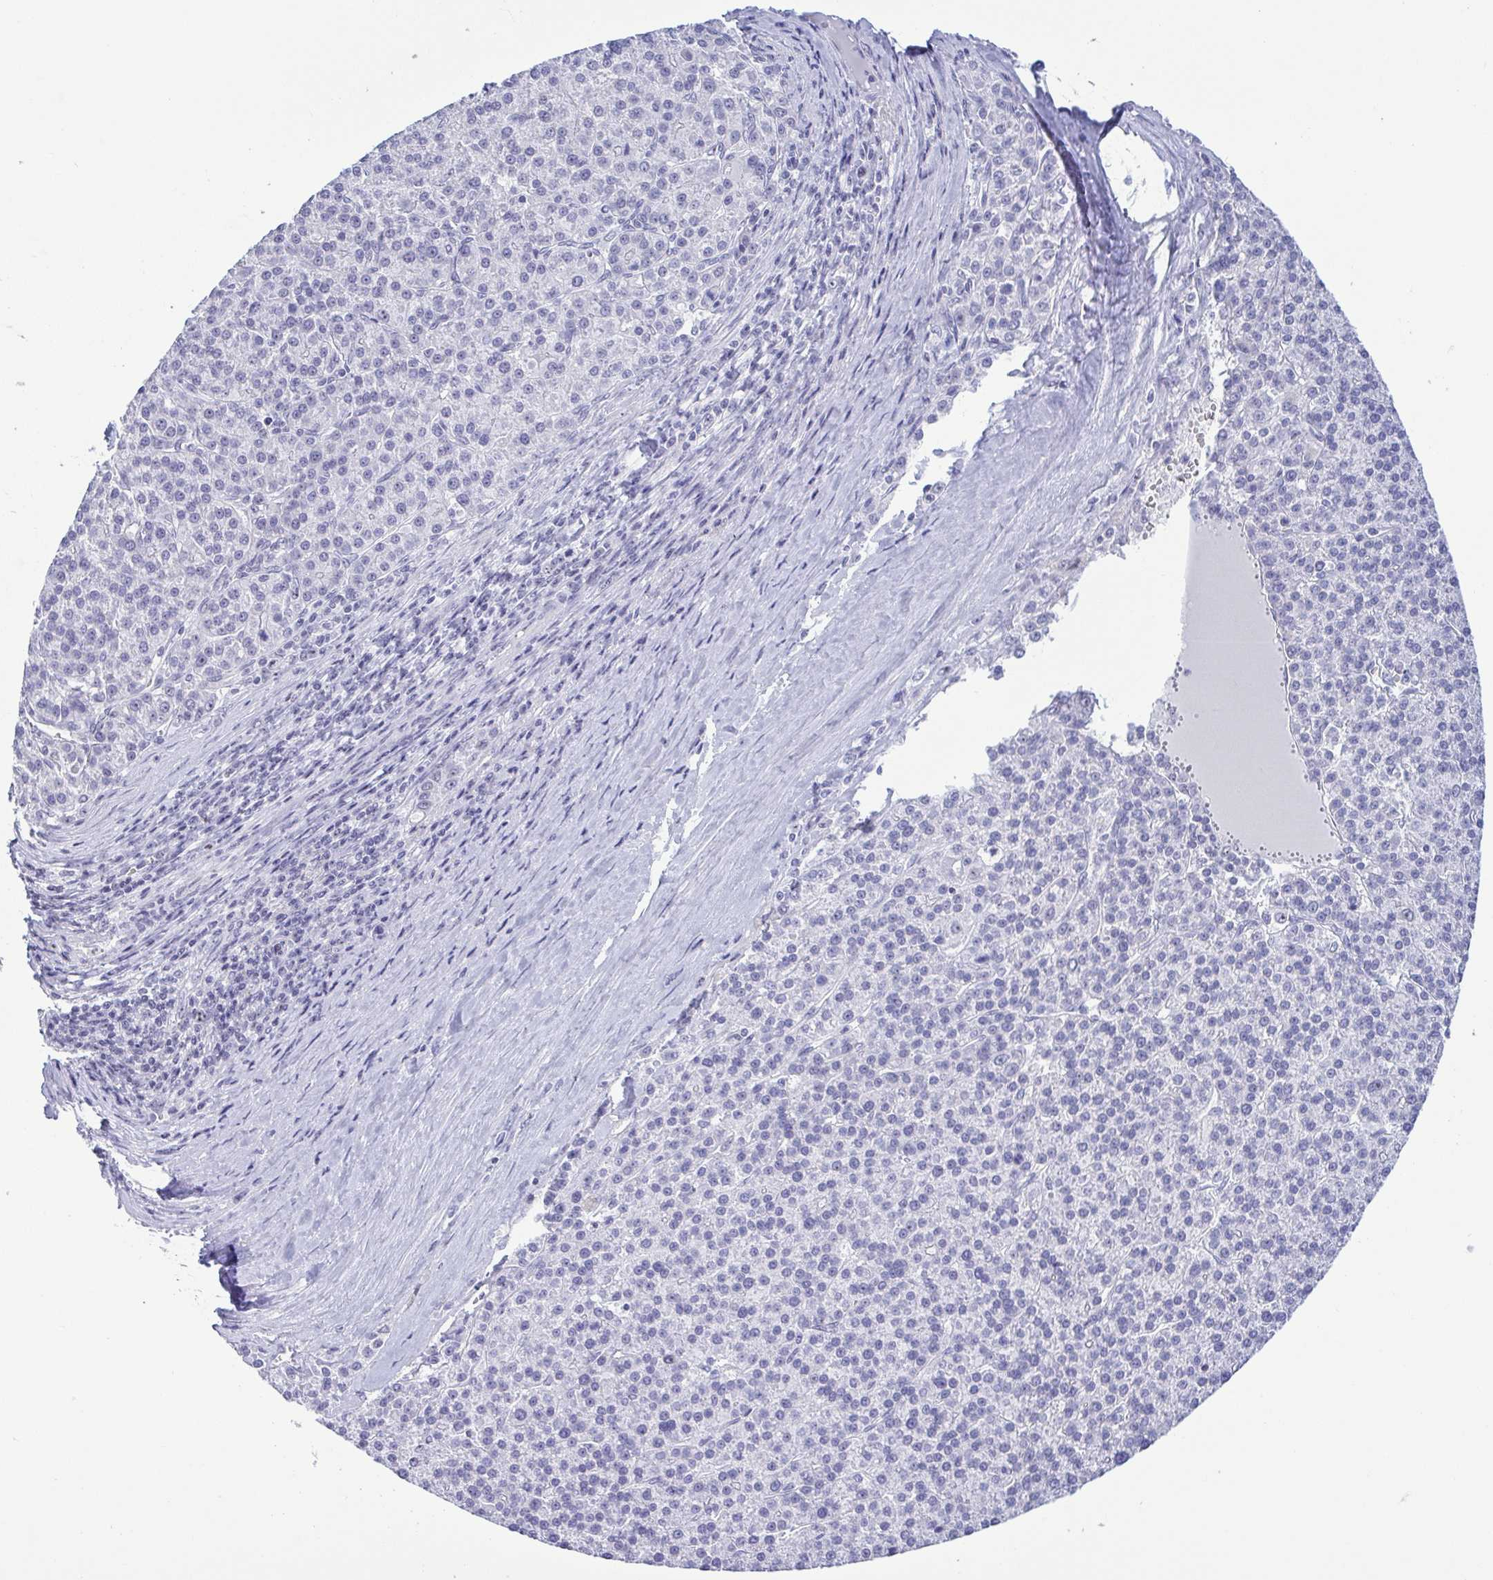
{"staining": {"intensity": "negative", "quantity": "none", "location": "none"}, "tissue": "liver cancer", "cell_type": "Tumor cells", "image_type": "cancer", "snomed": [{"axis": "morphology", "description": "Carcinoma, Hepatocellular, NOS"}, {"axis": "topography", "description": "Liver"}], "caption": "DAB (3,3'-diaminobenzidine) immunohistochemical staining of human hepatocellular carcinoma (liver) shows no significant expression in tumor cells.", "gene": "BZW1", "patient": {"sex": "female", "age": 58}}